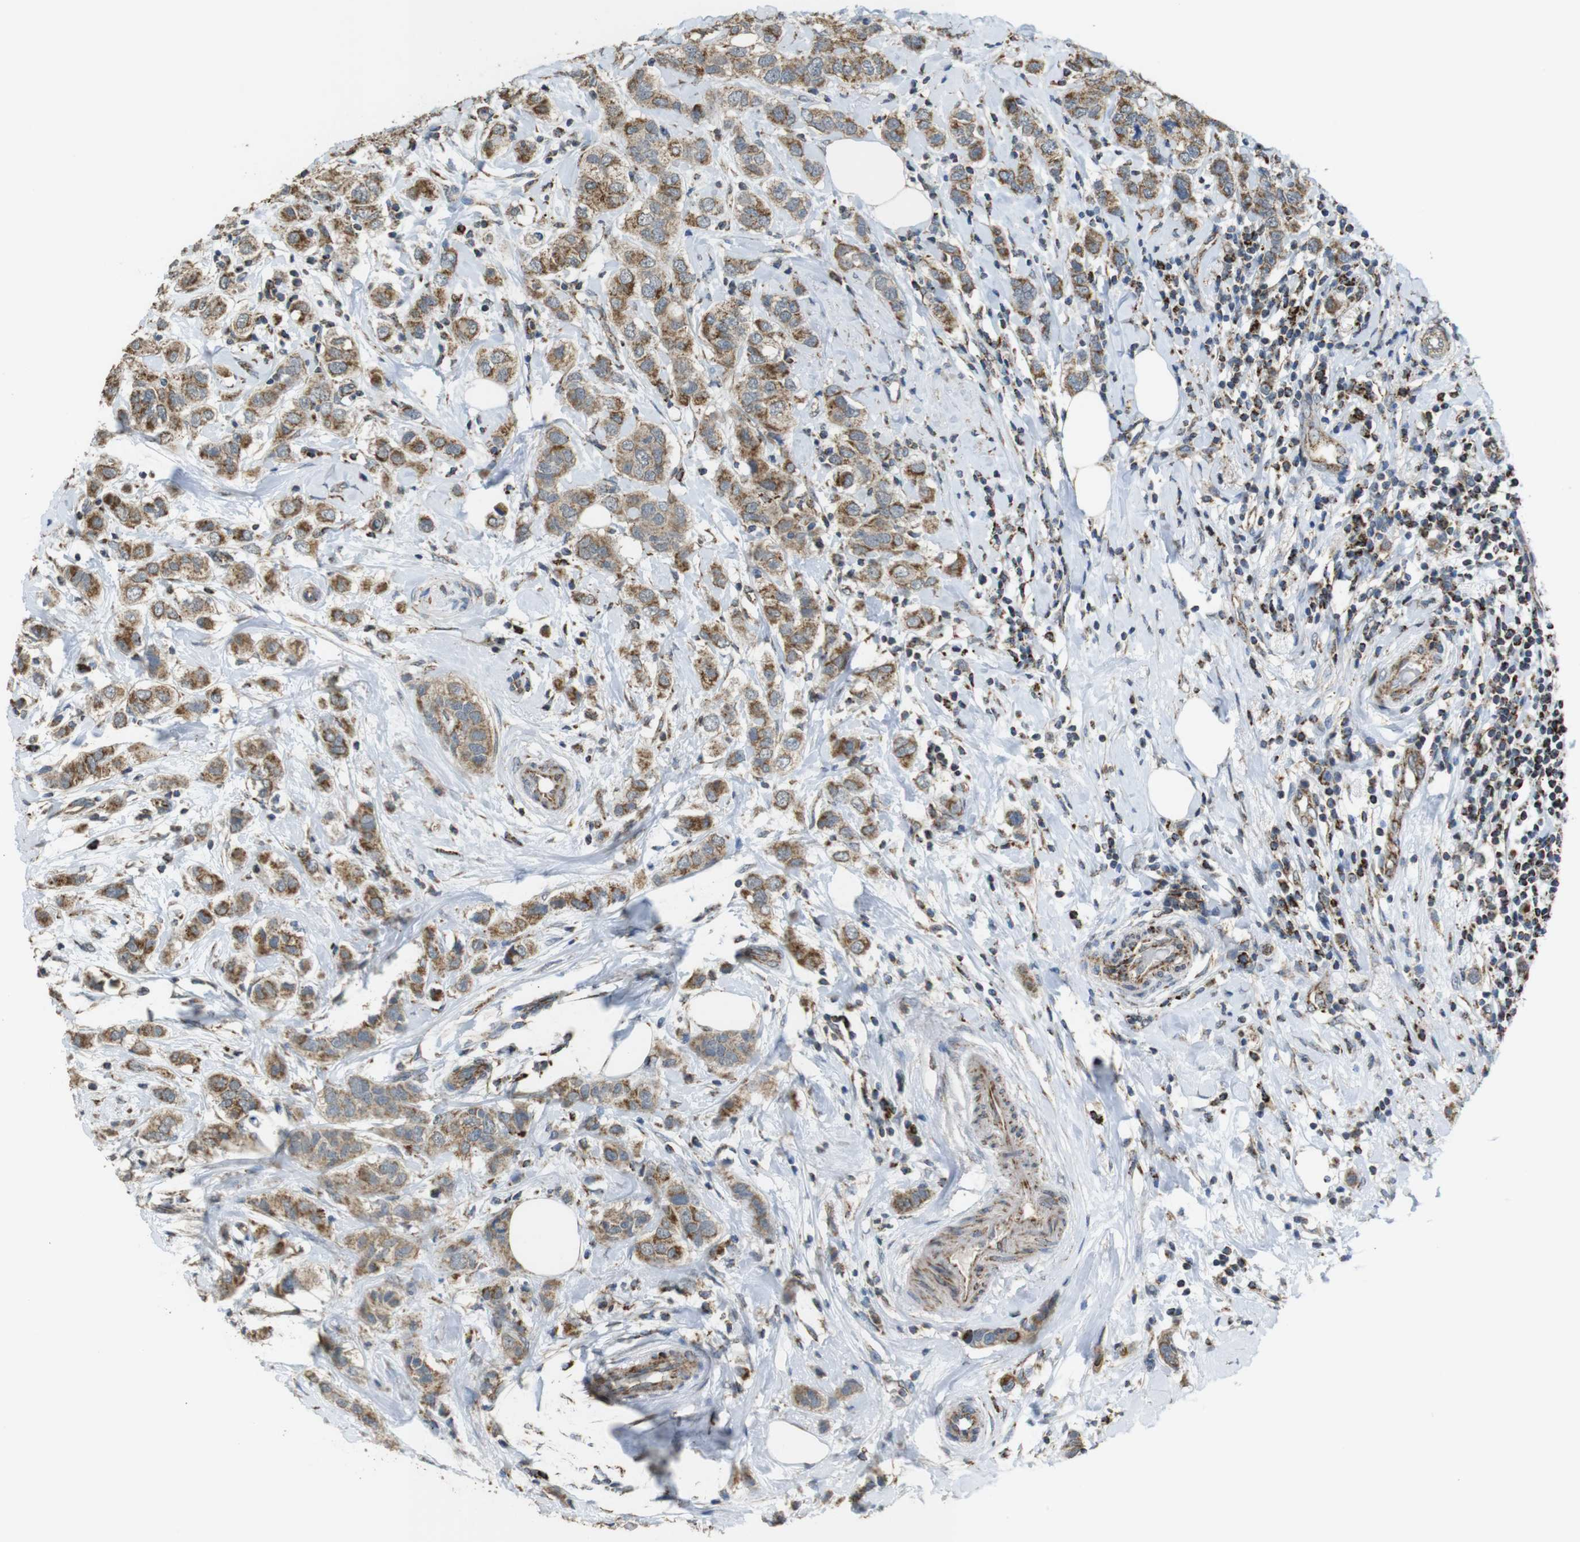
{"staining": {"intensity": "moderate", "quantity": ">75%", "location": "cytoplasmic/membranous"}, "tissue": "breast cancer", "cell_type": "Tumor cells", "image_type": "cancer", "snomed": [{"axis": "morphology", "description": "Duct carcinoma"}, {"axis": "topography", "description": "Breast"}], "caption": "There is medium levels of moderate cytoplasmic/membranous expression in tumor cells of breast intraductal carcinoma, as demonstrated by immunohistochemical staining (brown color).", "gene": "CALHM2", "patient": {"sex": "female", "age": 50}}